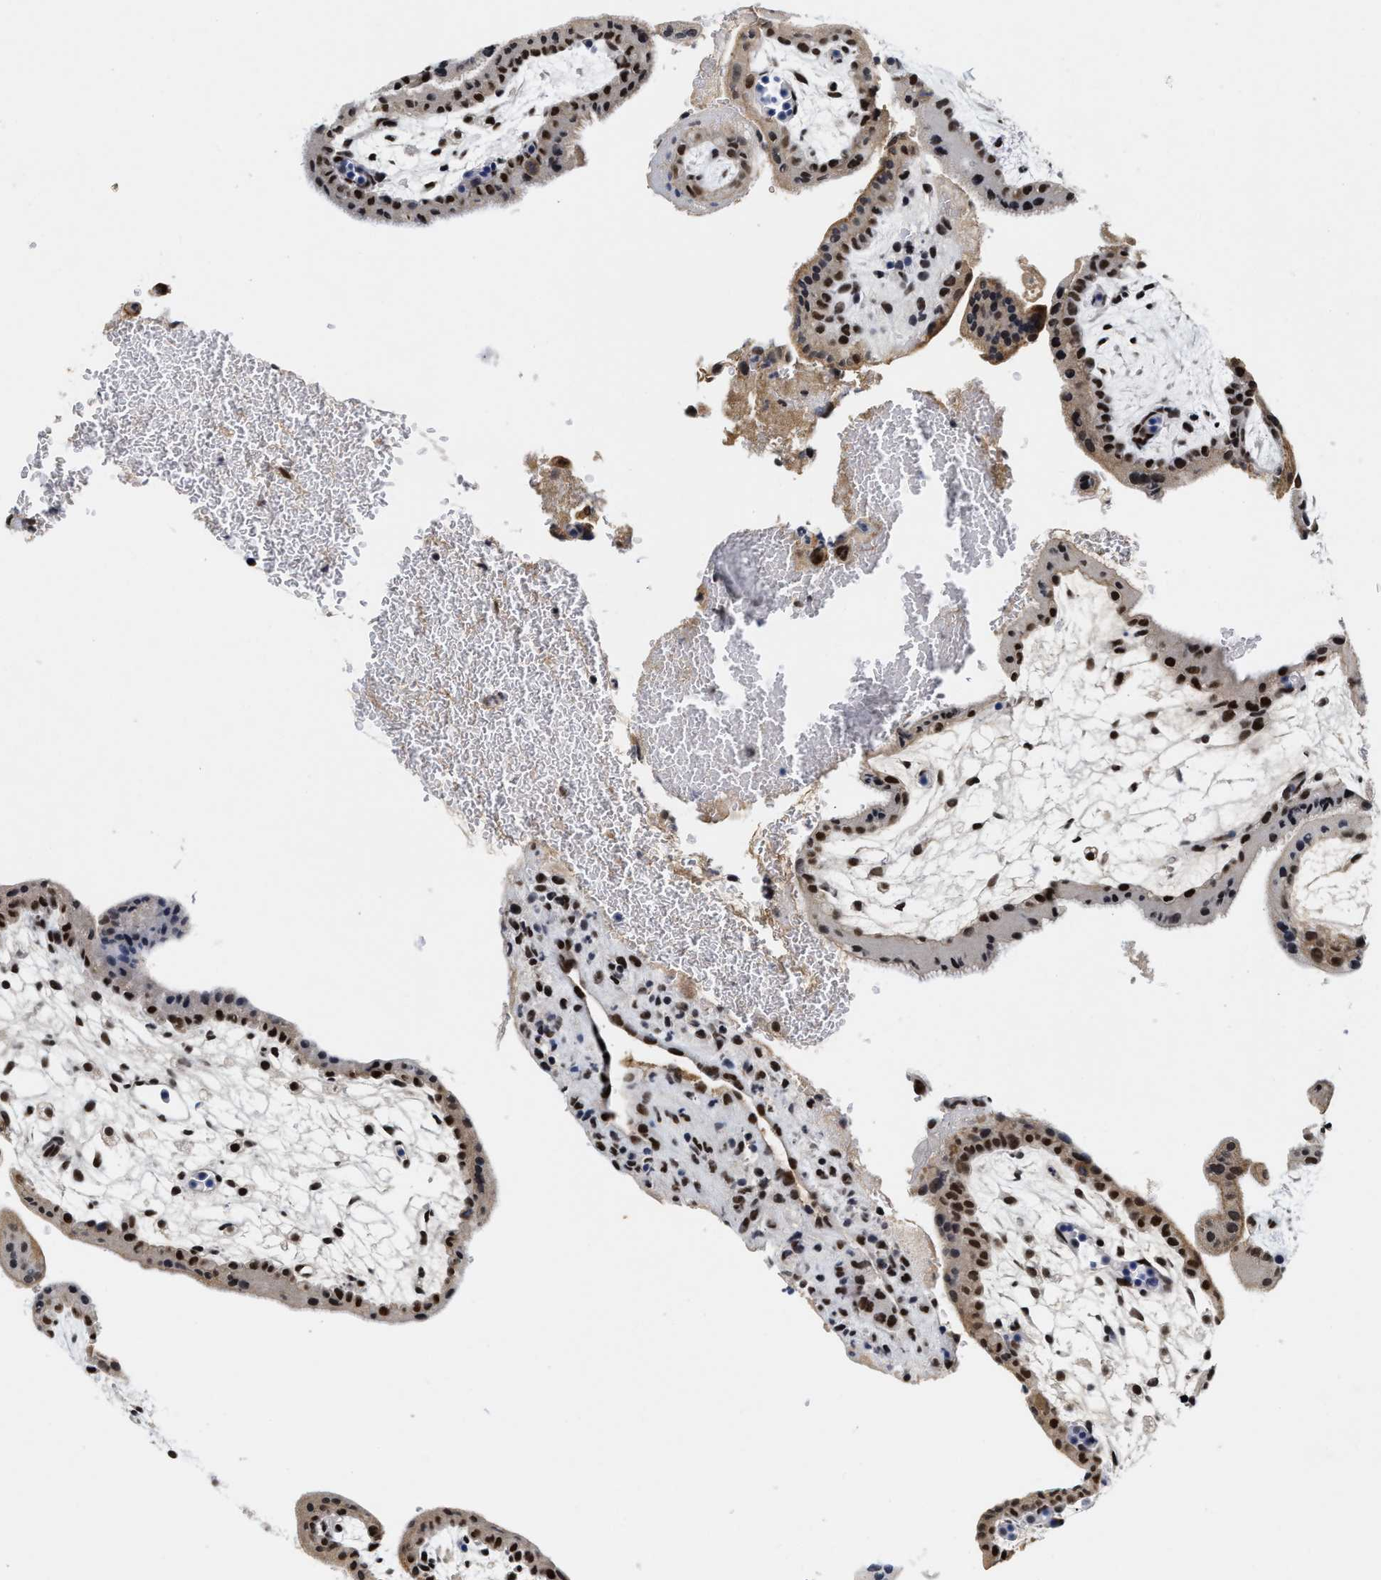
{"staining": {"intensity": "strong", "quantity": ">75%", "location": "nuclear"}, "tissue": "placenta", "cell_type": "Decidual cells", "image_type": "normal", "snomed": [{"axis": "morphology", "description": "Normal tissue, NOS"}, {"axis": "topography", "description": "Placenta"}], "caption": "Normal placenta was stained to show a protein in brown. There is high levels of strong nuclear staining in about >75% of decidual cells. (Stains: DAB (3,3'-diaminobenzidine) in brown, nuclei in blue, Microscopy: brightfield microscopy at high magnification).", "gene": "INIP", "patient": {"sex": "female", "age": 35}}